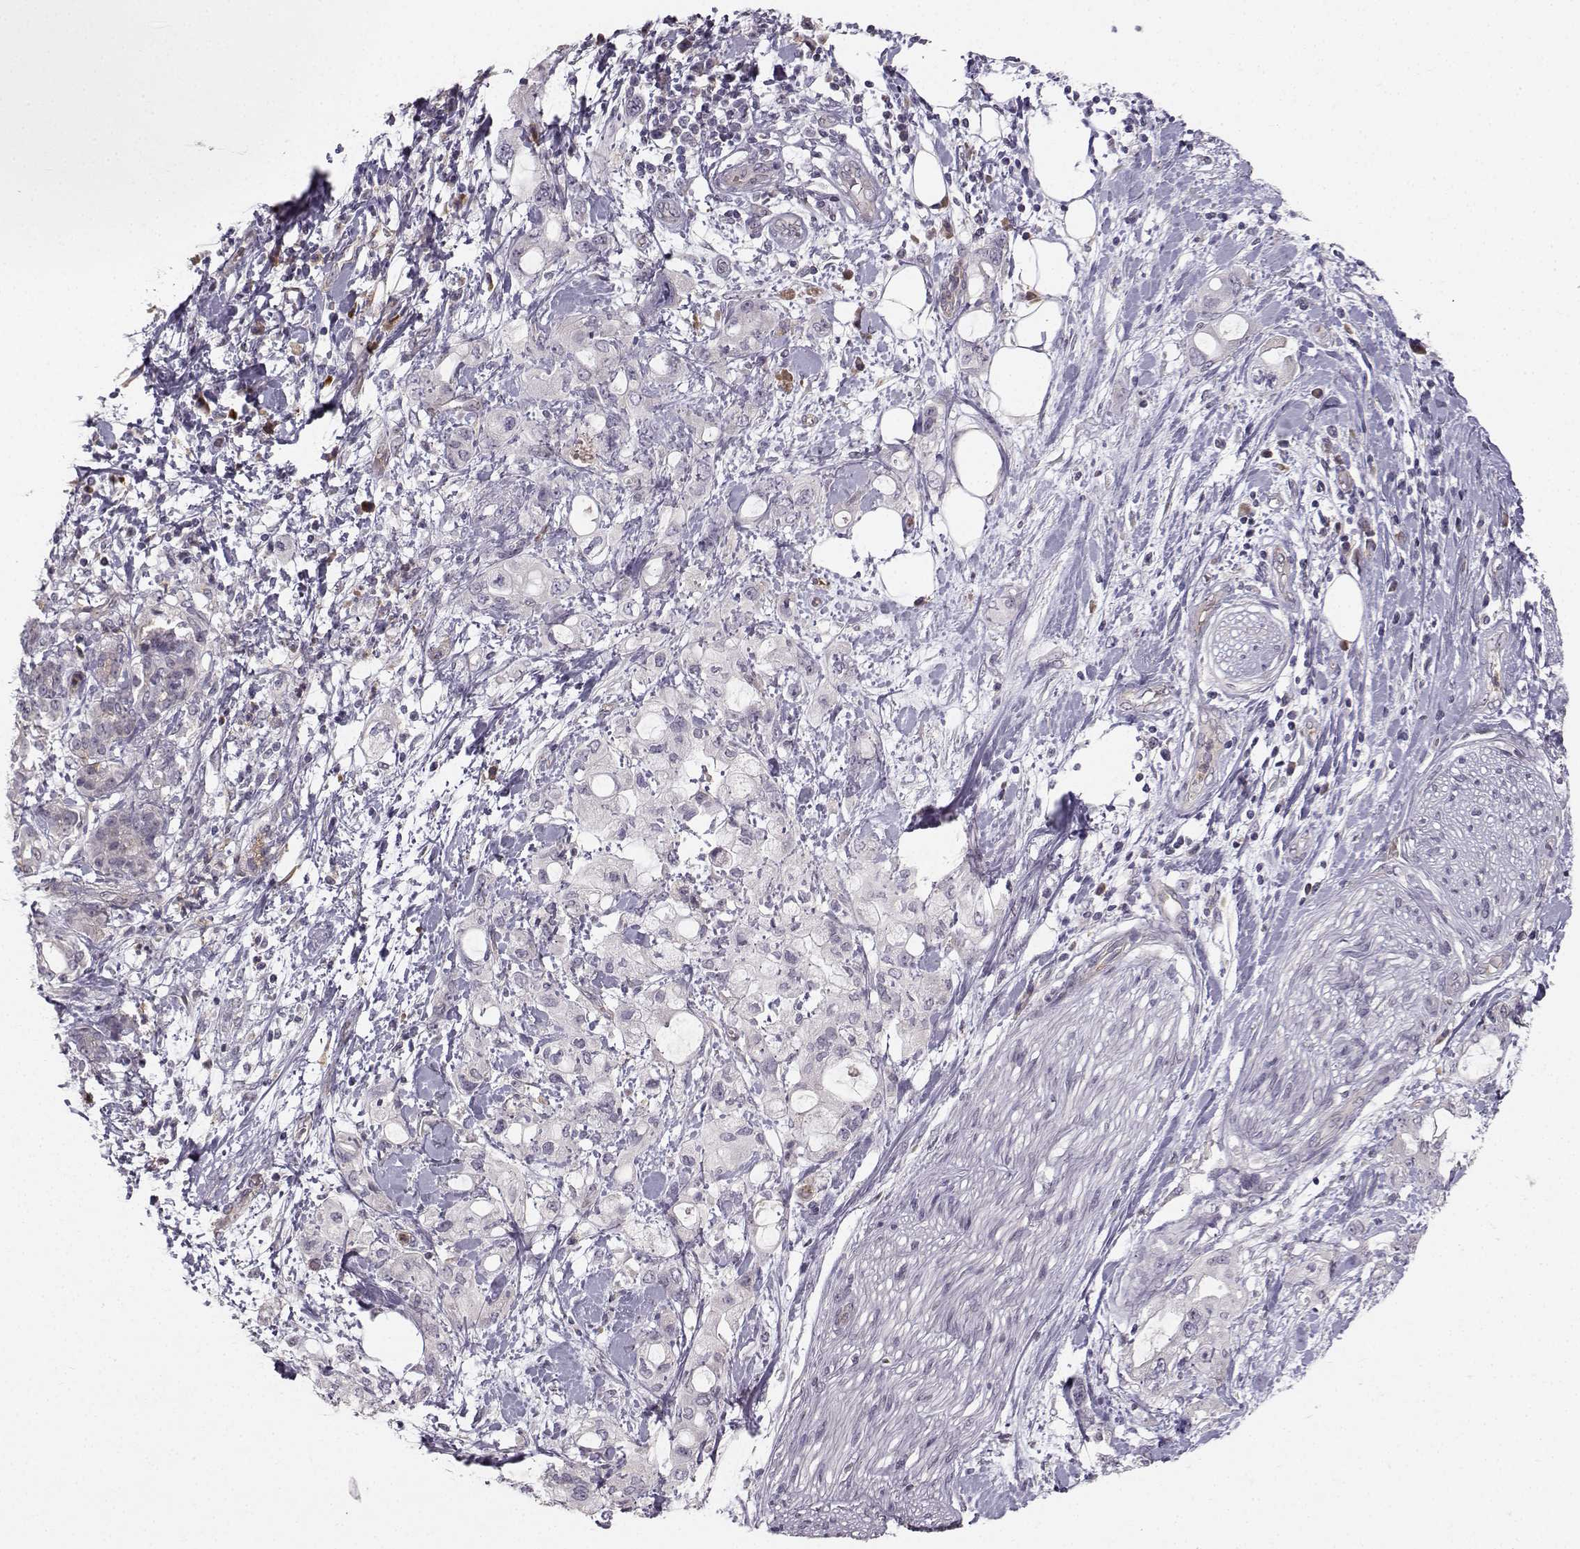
{"staining": {"intensity": "negative", "quantity": "none", "location": "none"}, "tissue": "pancreatic cancer", "cell_type": "Tumor cells", "image_type": "cancer", "snomed": [{"axis": "morphology", "description": "Adenocarcinoma, NOS"}, {"axis": "topography", "description": "Pancreas"}], "caption": "Immunohistochemistry (IHC) of human pancreatic adenocarcinoma exhibits no staining in tumor cells.", "gene": "OPRD1", "patient": {"sex": "female", "age": 56}}